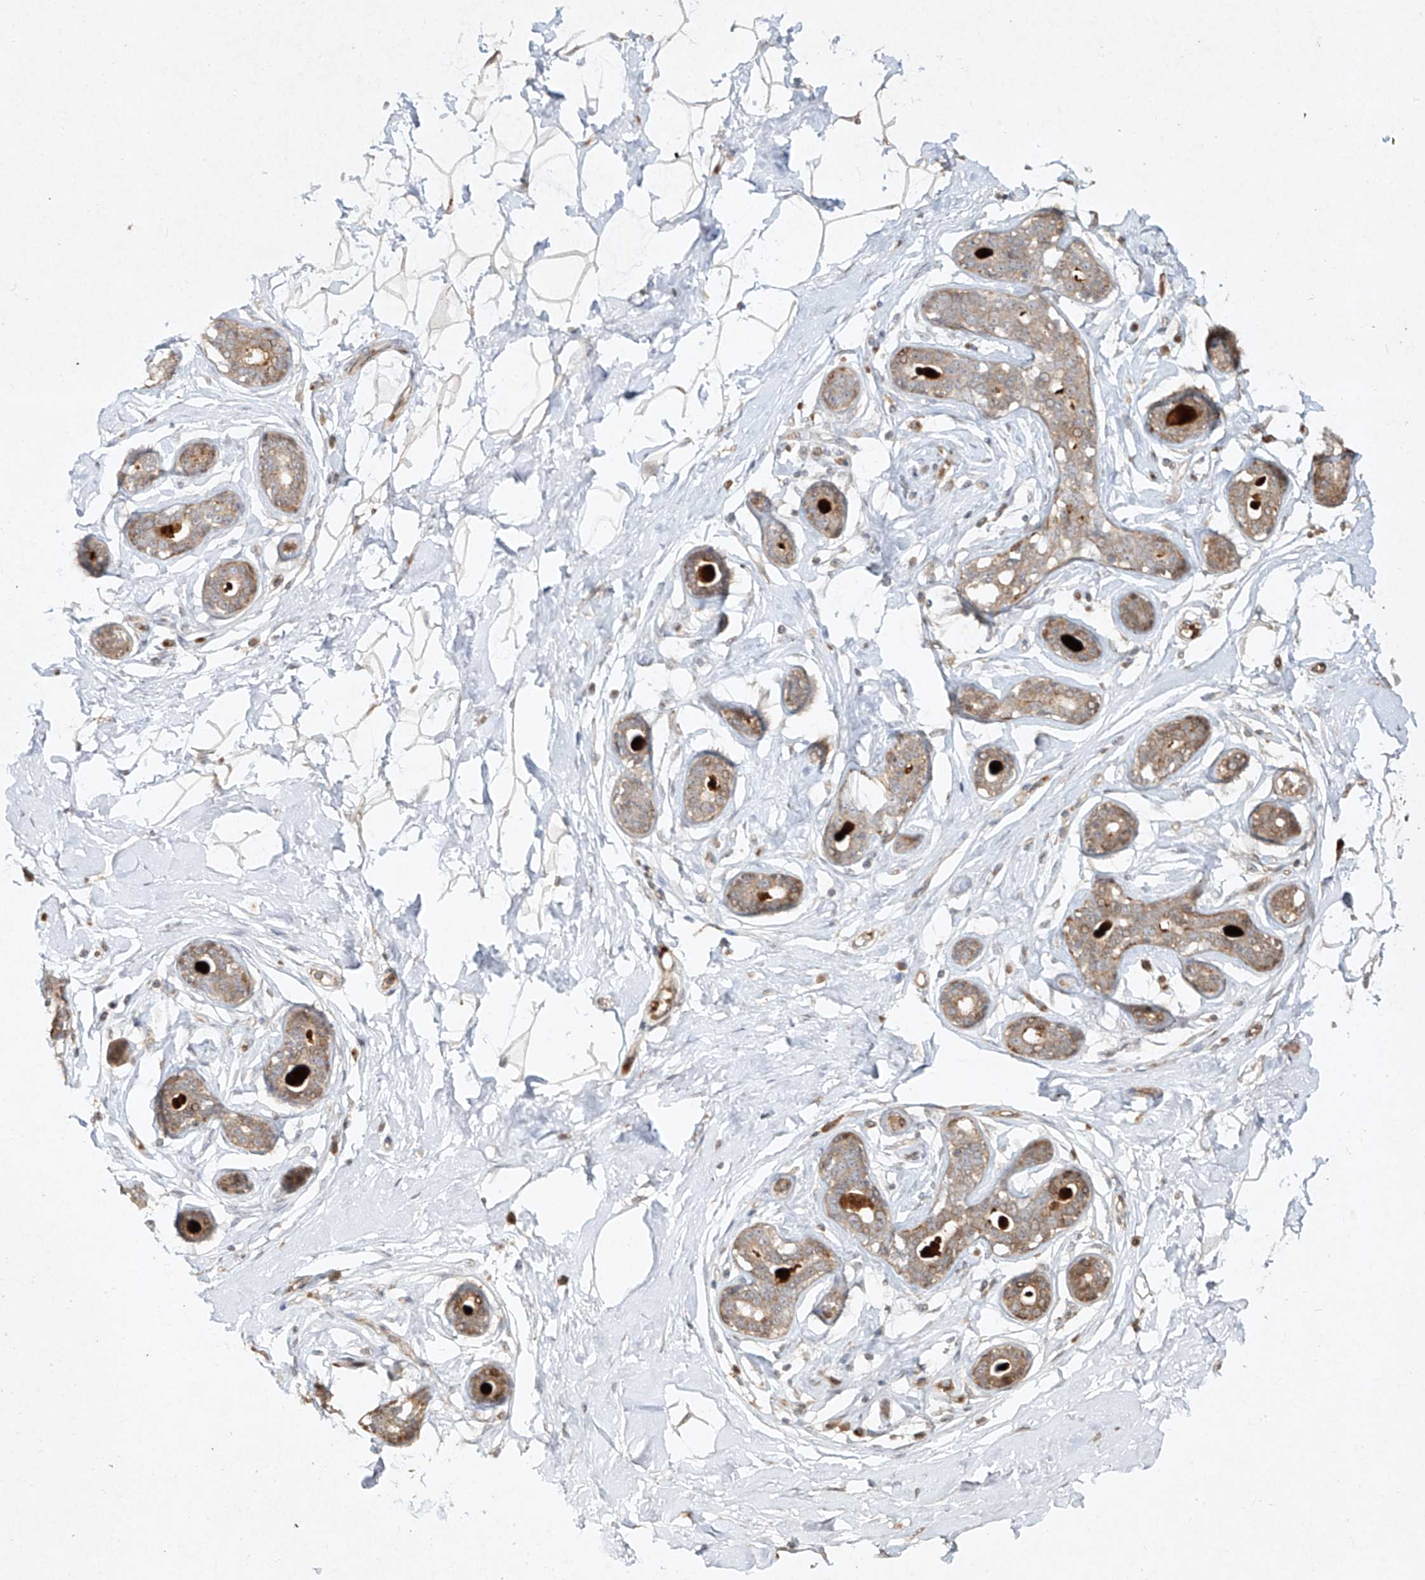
{"staining": {"intensity": "moderate", "quantity": ">75%", "location": "cytoplasmic/membranous"}, "tissue": "breast", "cell_type": "Adipocytes", "image_type": "normal", "snomed": [{"axis": "morphology", "description": "Normal tissue, NOS"}, {"axis": "morphology", "description": "Adenoma, NOS"}, {"axis": "topography", "description": "Breast"}], "caption": "Breast stained with DAB immunohistochemistry shows medium levels of moderate cytoplasmic/membranous positivity in about >75% of adipocytes.", "gene": "CYYR1", "patient": {"sex": "female", "age": 23}}